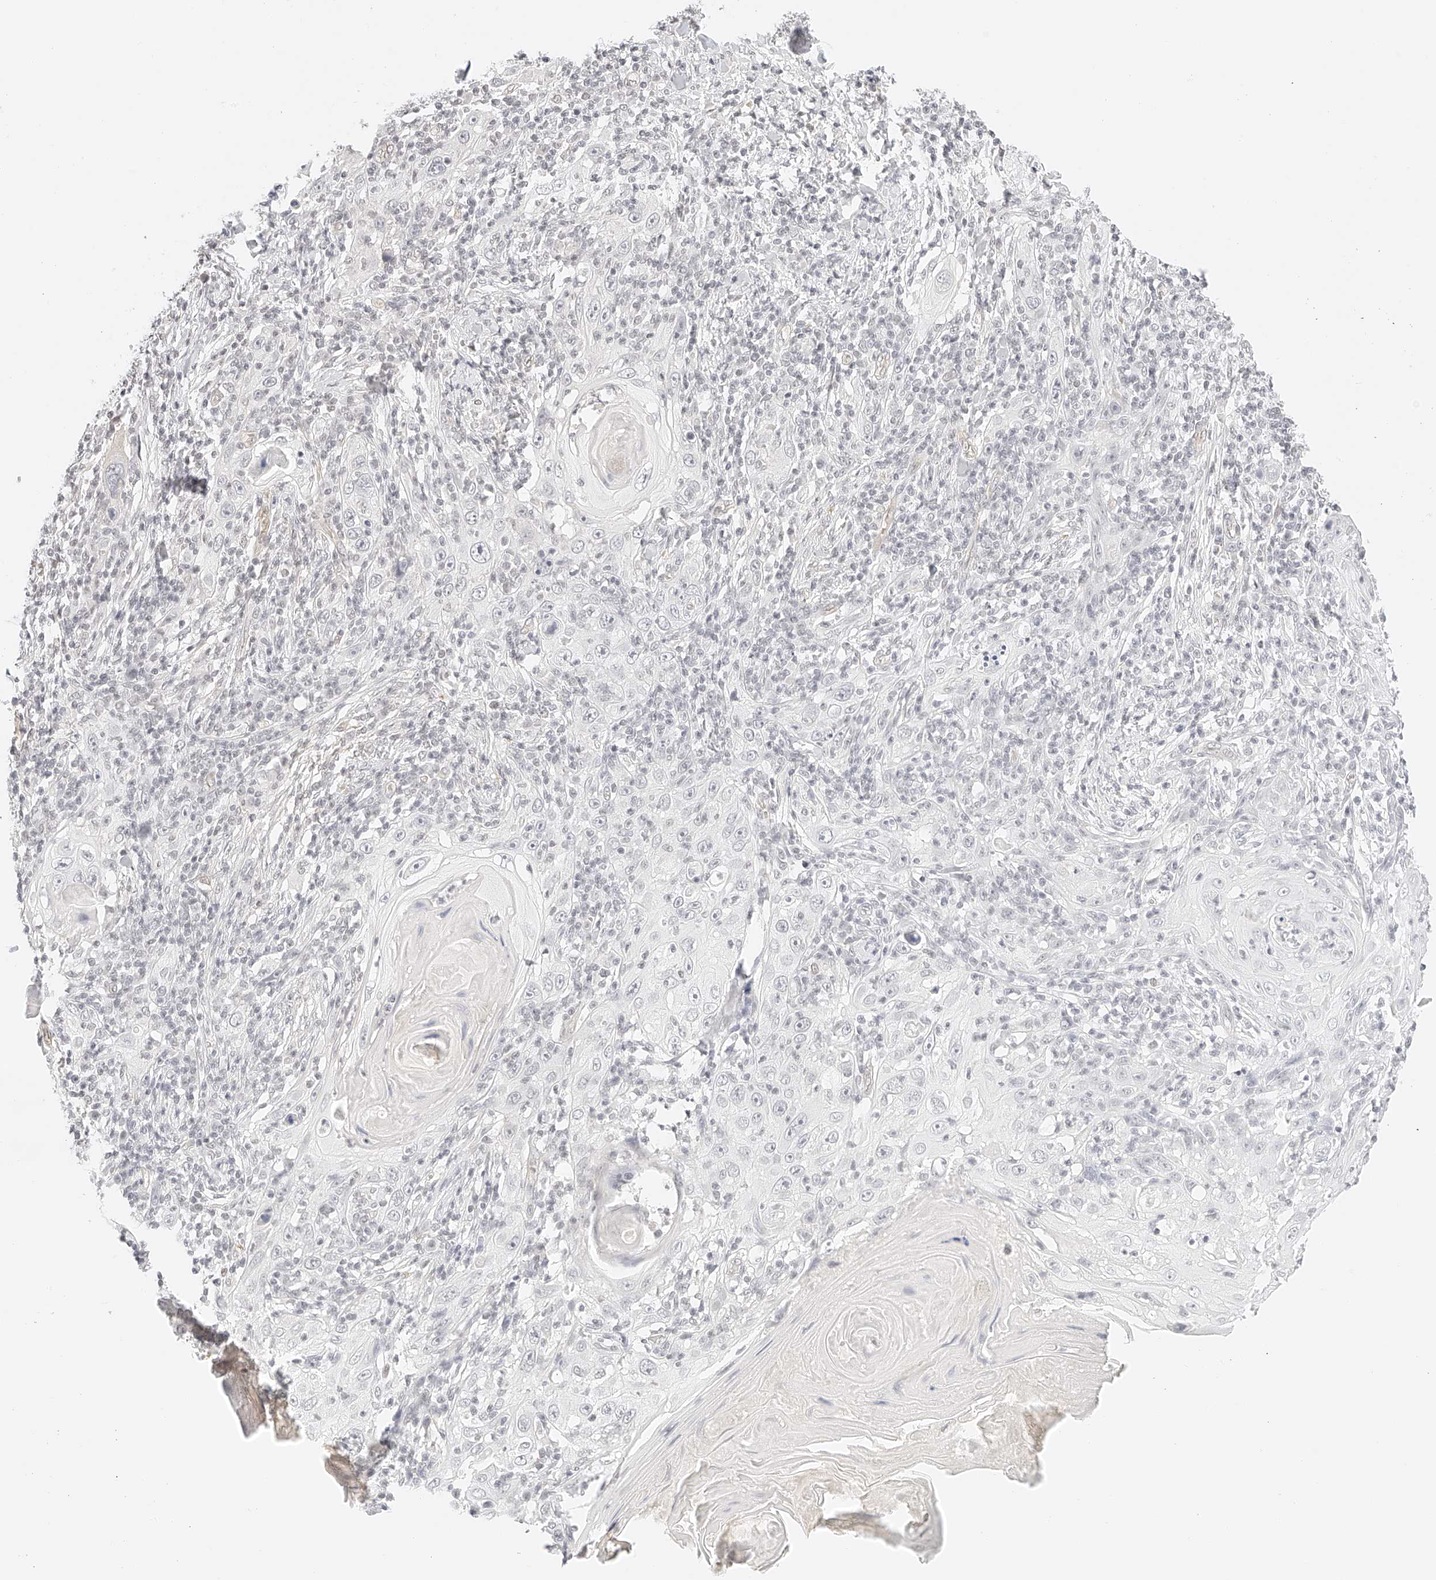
{"staining": {"intensity": "negative", "quantity": "none", "location": "none"}, "tissue": "skin cancer", "cell_type": "Tumor cells", "image_type": "cancer", "snomed": [{"axis": "morphology", "description": "Squamous cell carcinoma, NOS"}, {"axis": "topography", "description": "Skin"}], "caption": "A photomicrograph of human skin cancer (squamous cell carcinoma) is negative for staining in tumor cells.", "gene": "ZFP69", "patient": {"sex": "female", "age": 88}}